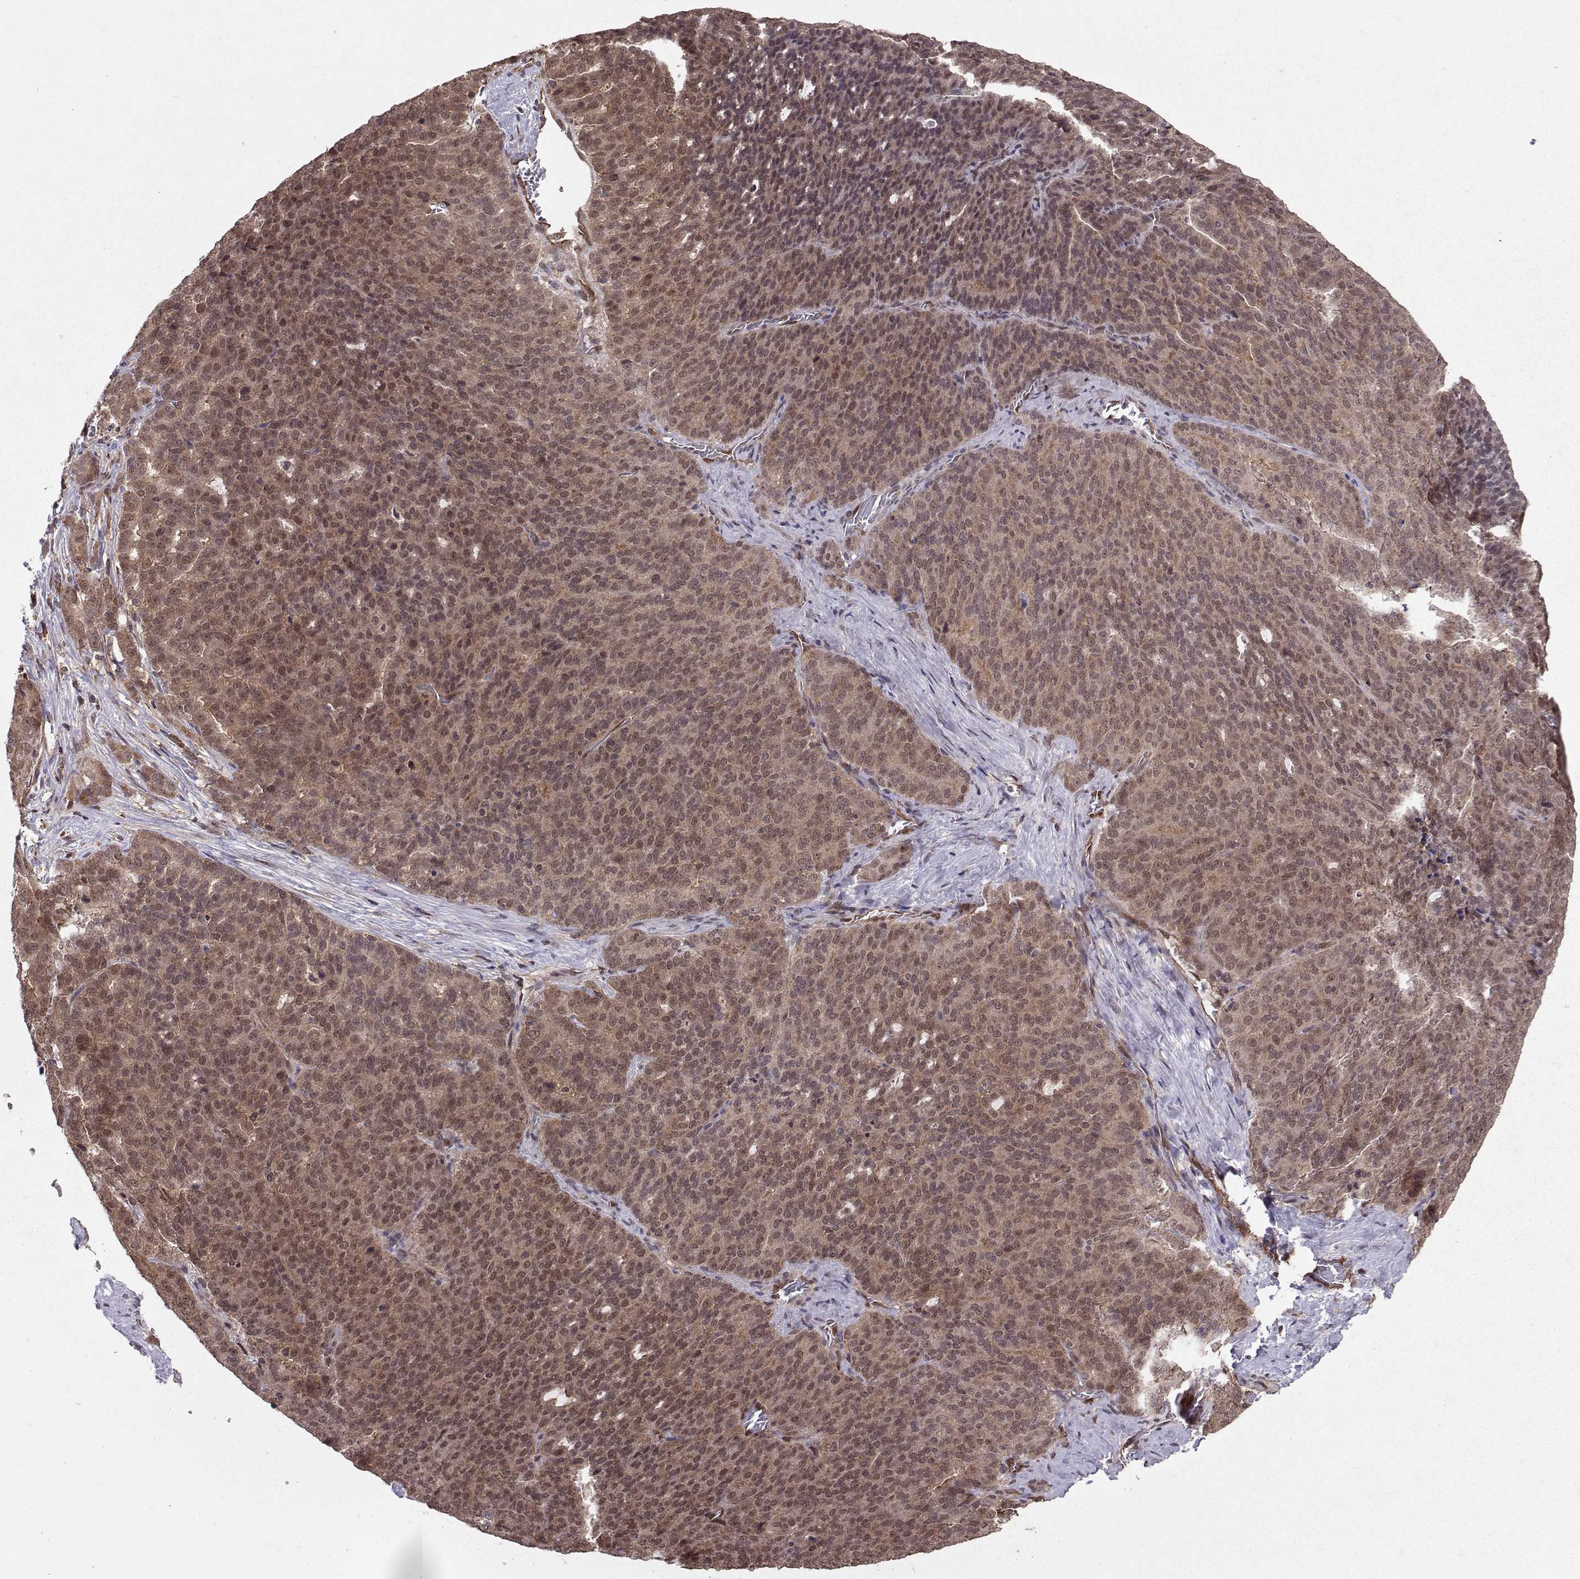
{"staining": {"intensity": "moderate", "quantity": ">75%", "location": "cytoplasmic/membranous,nuclear"}, "tissue": "liver cancer", "cell_type": "Tumor cells", "image_type": "cancer", "snomed": [{"axis": "morphology", "description": "Cholangiocarcinoma"}, {"axis": "topography", "description": "Liver"}], "caption": "Liver cancer (cholangiocarcinoma) tissue demonstrates moderate cytoplasmic/membranous and nuclear positivity in approximately >75% of tumor cells", "gene": "PPP2R2A", "patient": {"sex": "female", "age": 47}}